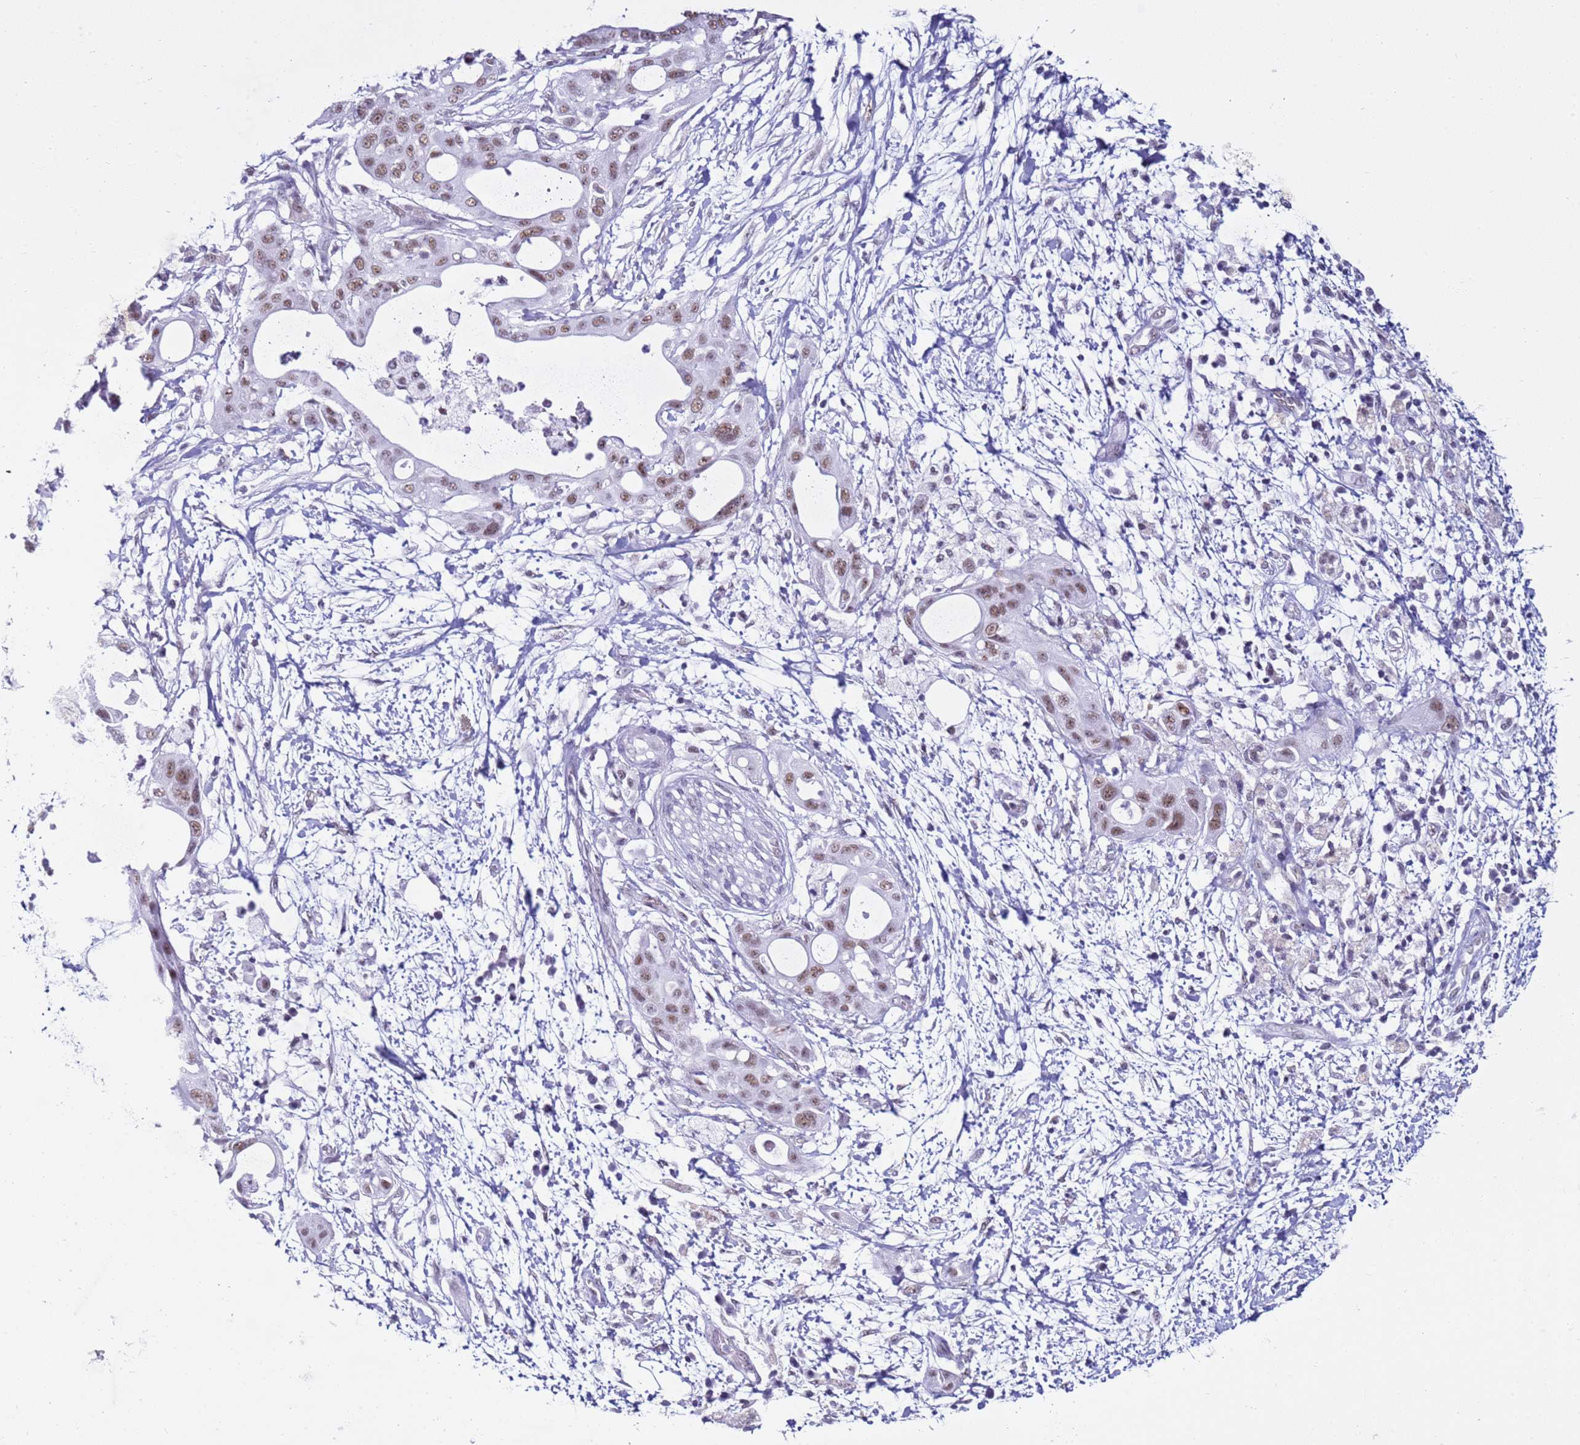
{"staining": {"intensity": "moderate", "quantity": ">75%", "location": "nuclear"}, "tissue": "pancreatic cancer", "cell_type": "Tumor cells", "image_type": "cancer", "snomed": [{"axis": "morphology", "description": "Adenocarcinoma, NOS"}, {"axis": "topography", "description": "Pancreas"}], "caption": "DAB (3,3'-diaminobenzidine) immunohistochemical staining of adenocarcinoma (pancreatic) exhibits moderate nuclear protein expression in about >75% of tumor cells.", "gene": "DHX15", "patient": {"sex": "male", "age": 68}}